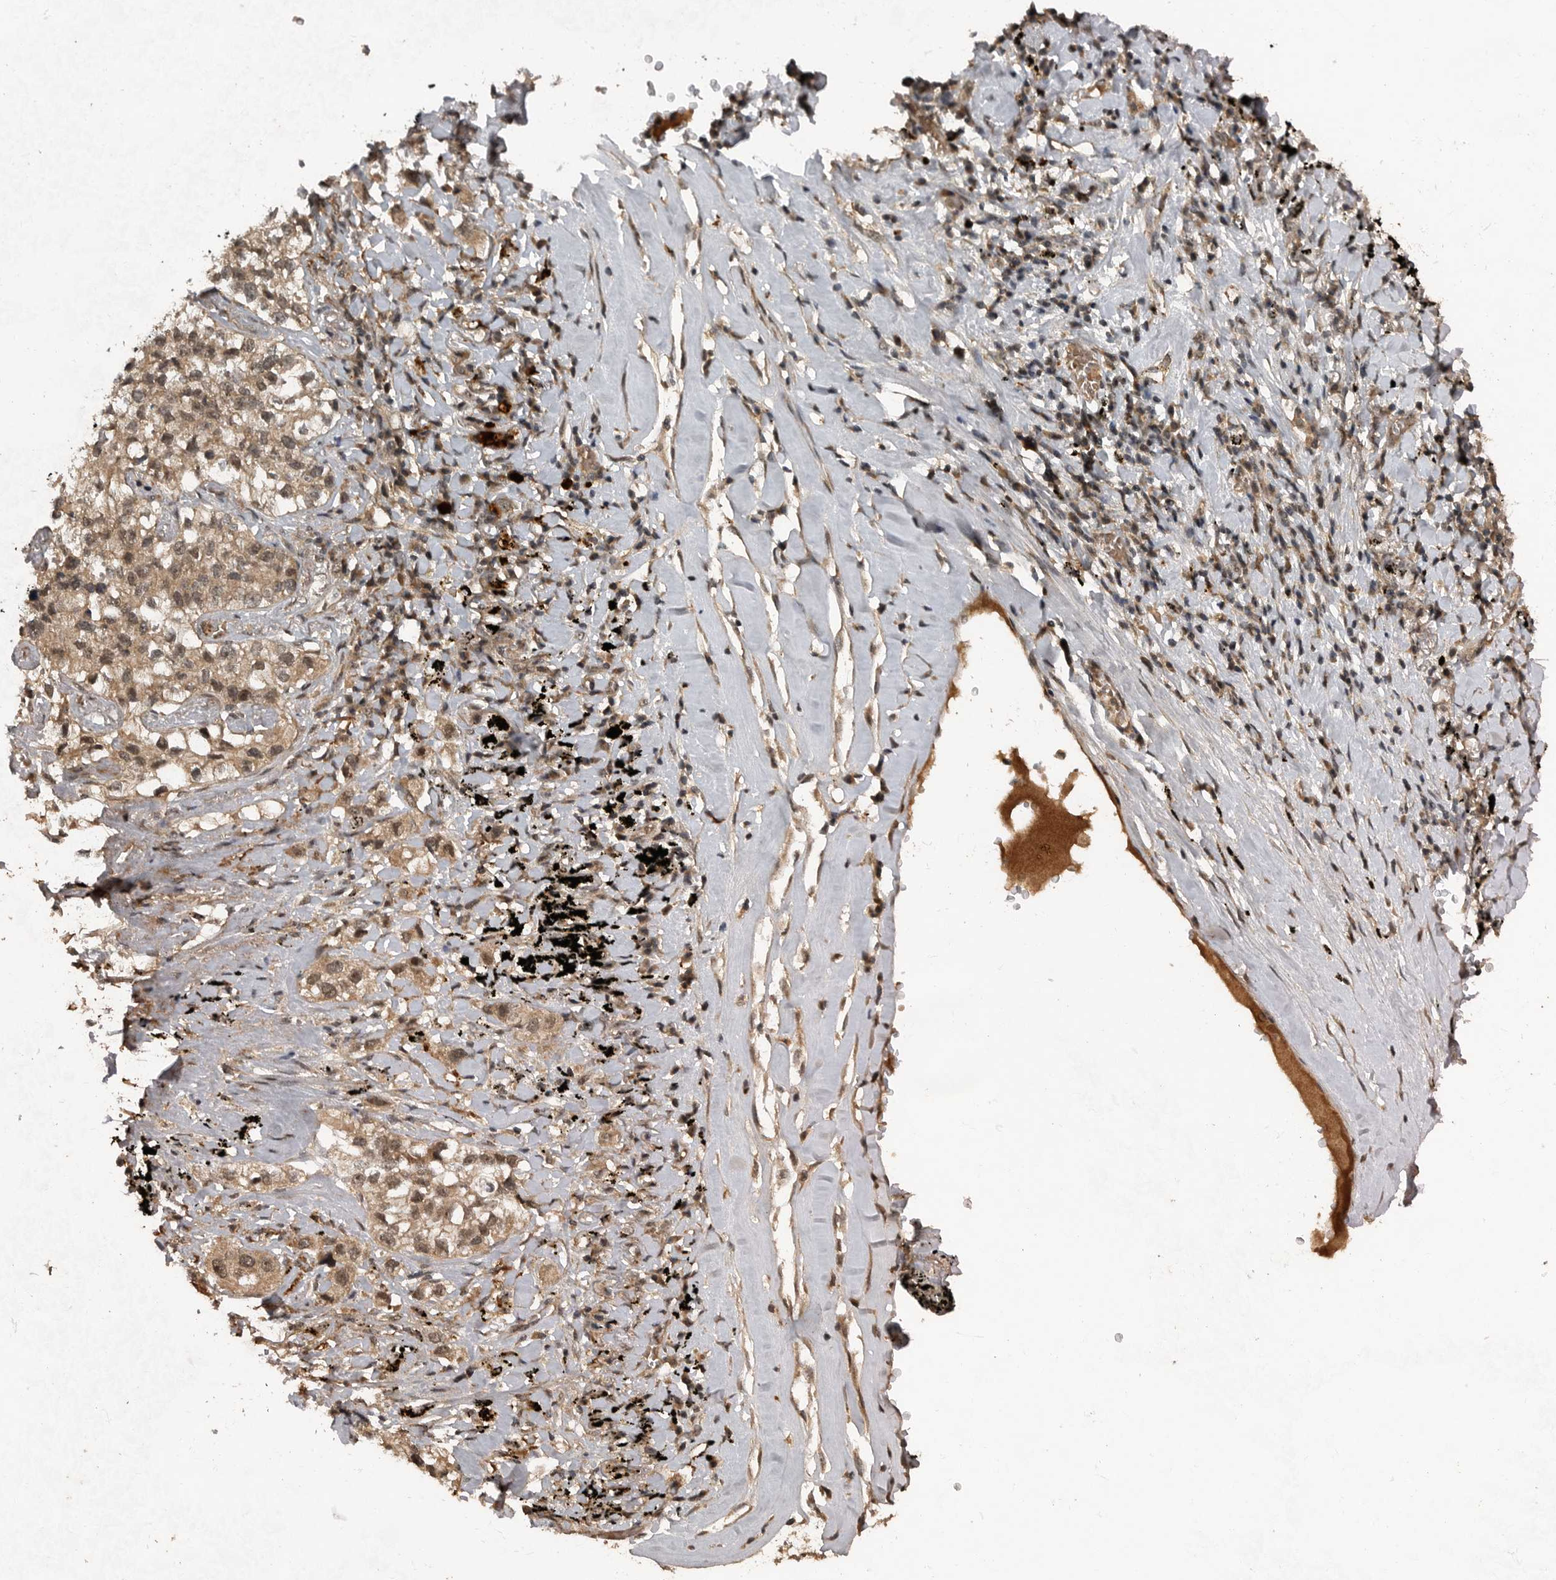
{"staining": {"intensity": "weak", "quantity": ">75%", "location": "cytoplasmic/membranous,nuclear"}, "tissue": "lung cancer", "cell_type": "Tumor cells", "image_type": "cancer", "snomed": [{"axis": "morphology", "description": "Adenocarcinoma, NOS"}, {"axis": "topography", "description": "Lung"}], "caption": "Immunohistochemical staining of adenocarcinoma (lung) shows low levels of weak cytoplasmic/membranous and nuclear expression in about >75% of tumor cells.", "gene": "FOXO1", "patient": {"sex": "male", "age": 63}}